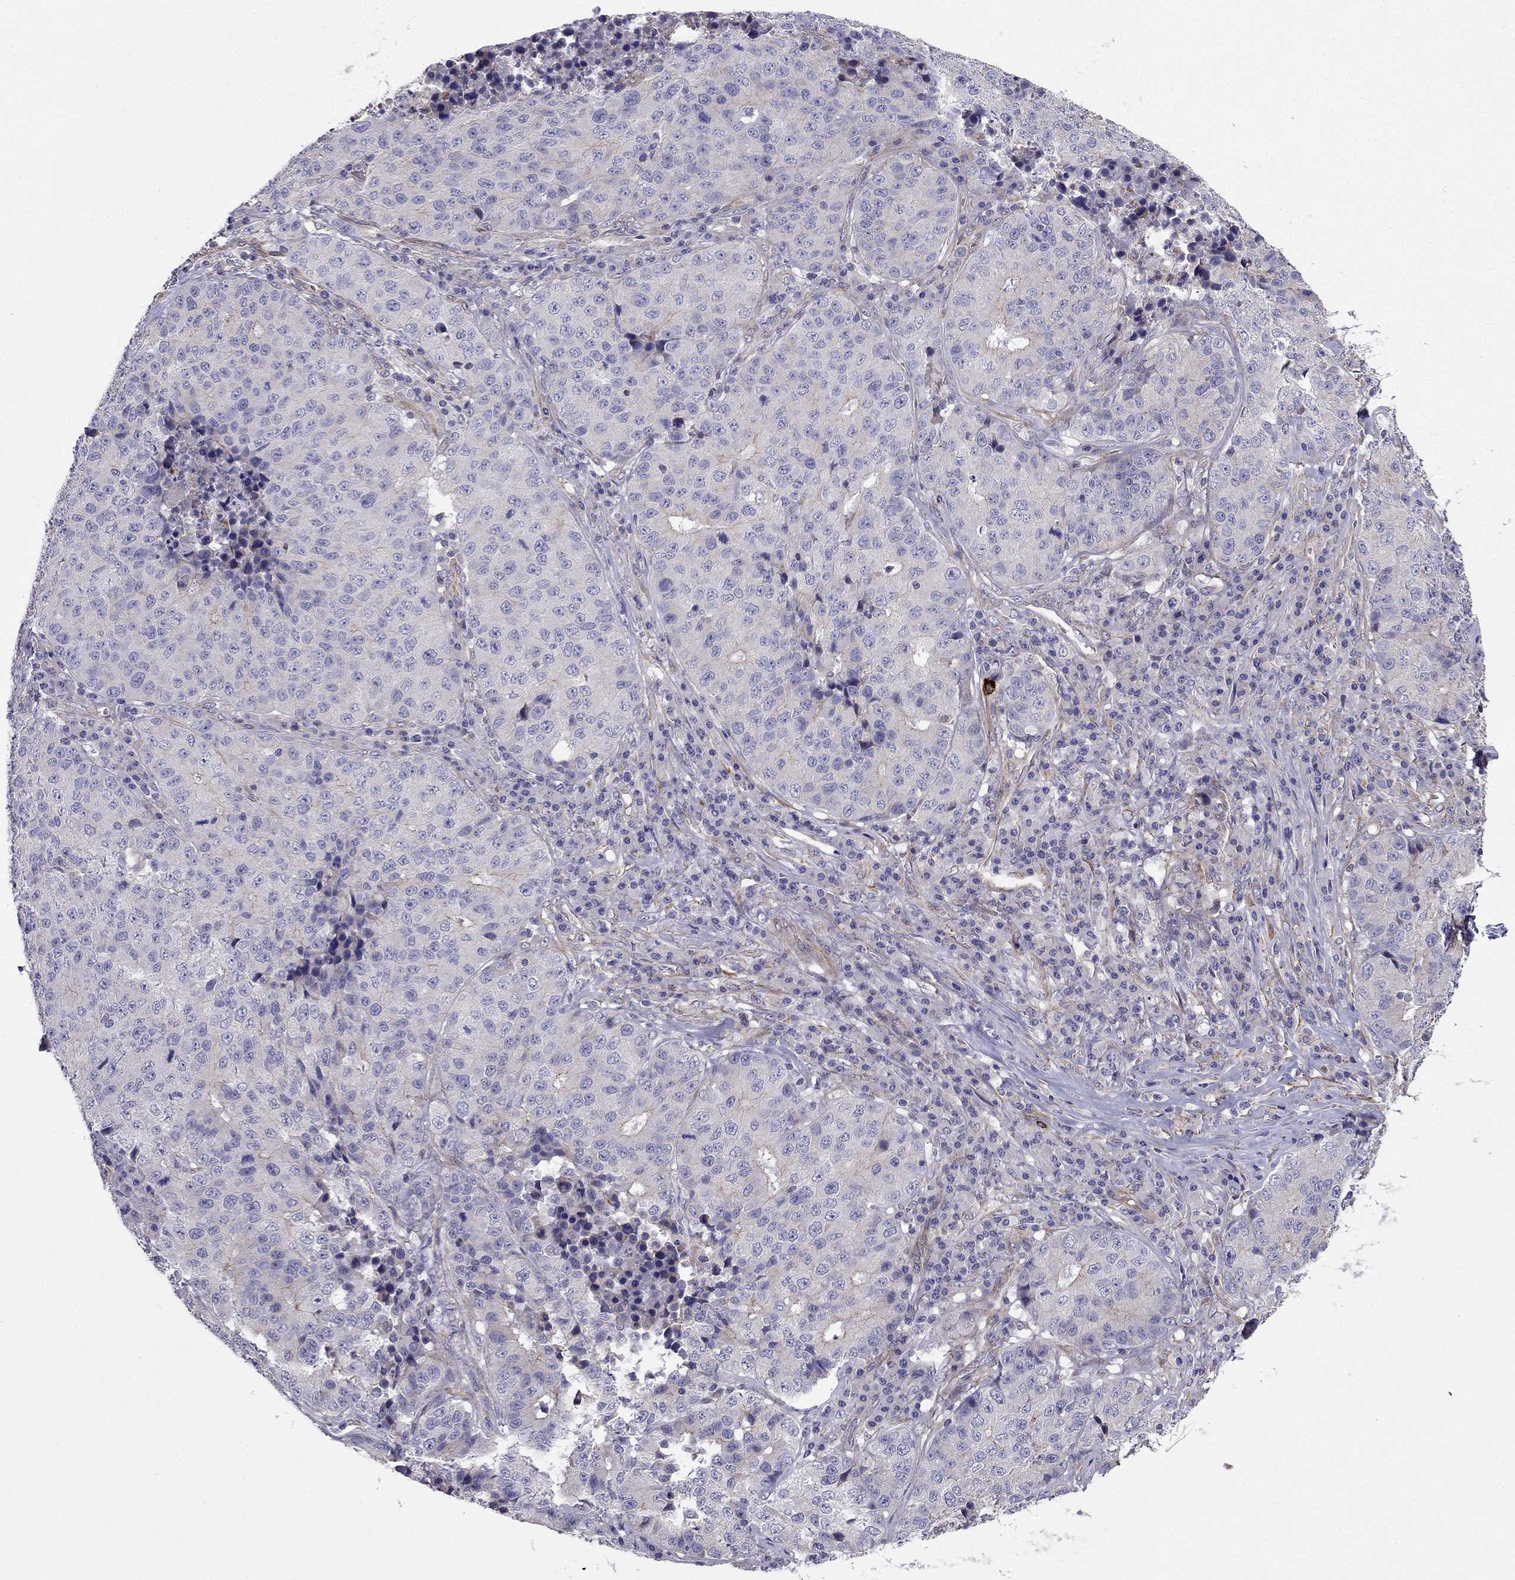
{"staining": {"intensity": "moderate", "quantity": "<25%", "location": "cytoplasmic/membranous"}, "tissue": "stomach cancer", "cell_type": "Tumor cells", "image_type": "cancer", "snomed": [{"axis": "morphology", "description": "Adenocarcinoma, NOS"}, {"axis": "topography", "description": "Stomach"}], "caption": "An image showing moderate cytoplasmic/membranous staining in approximately <25% of tumor cells in stomach cancer, as visualized by brown immunohistochemical staining.", "gene": "ENOX1", "patient": {"sex": "male", "age": 71}}